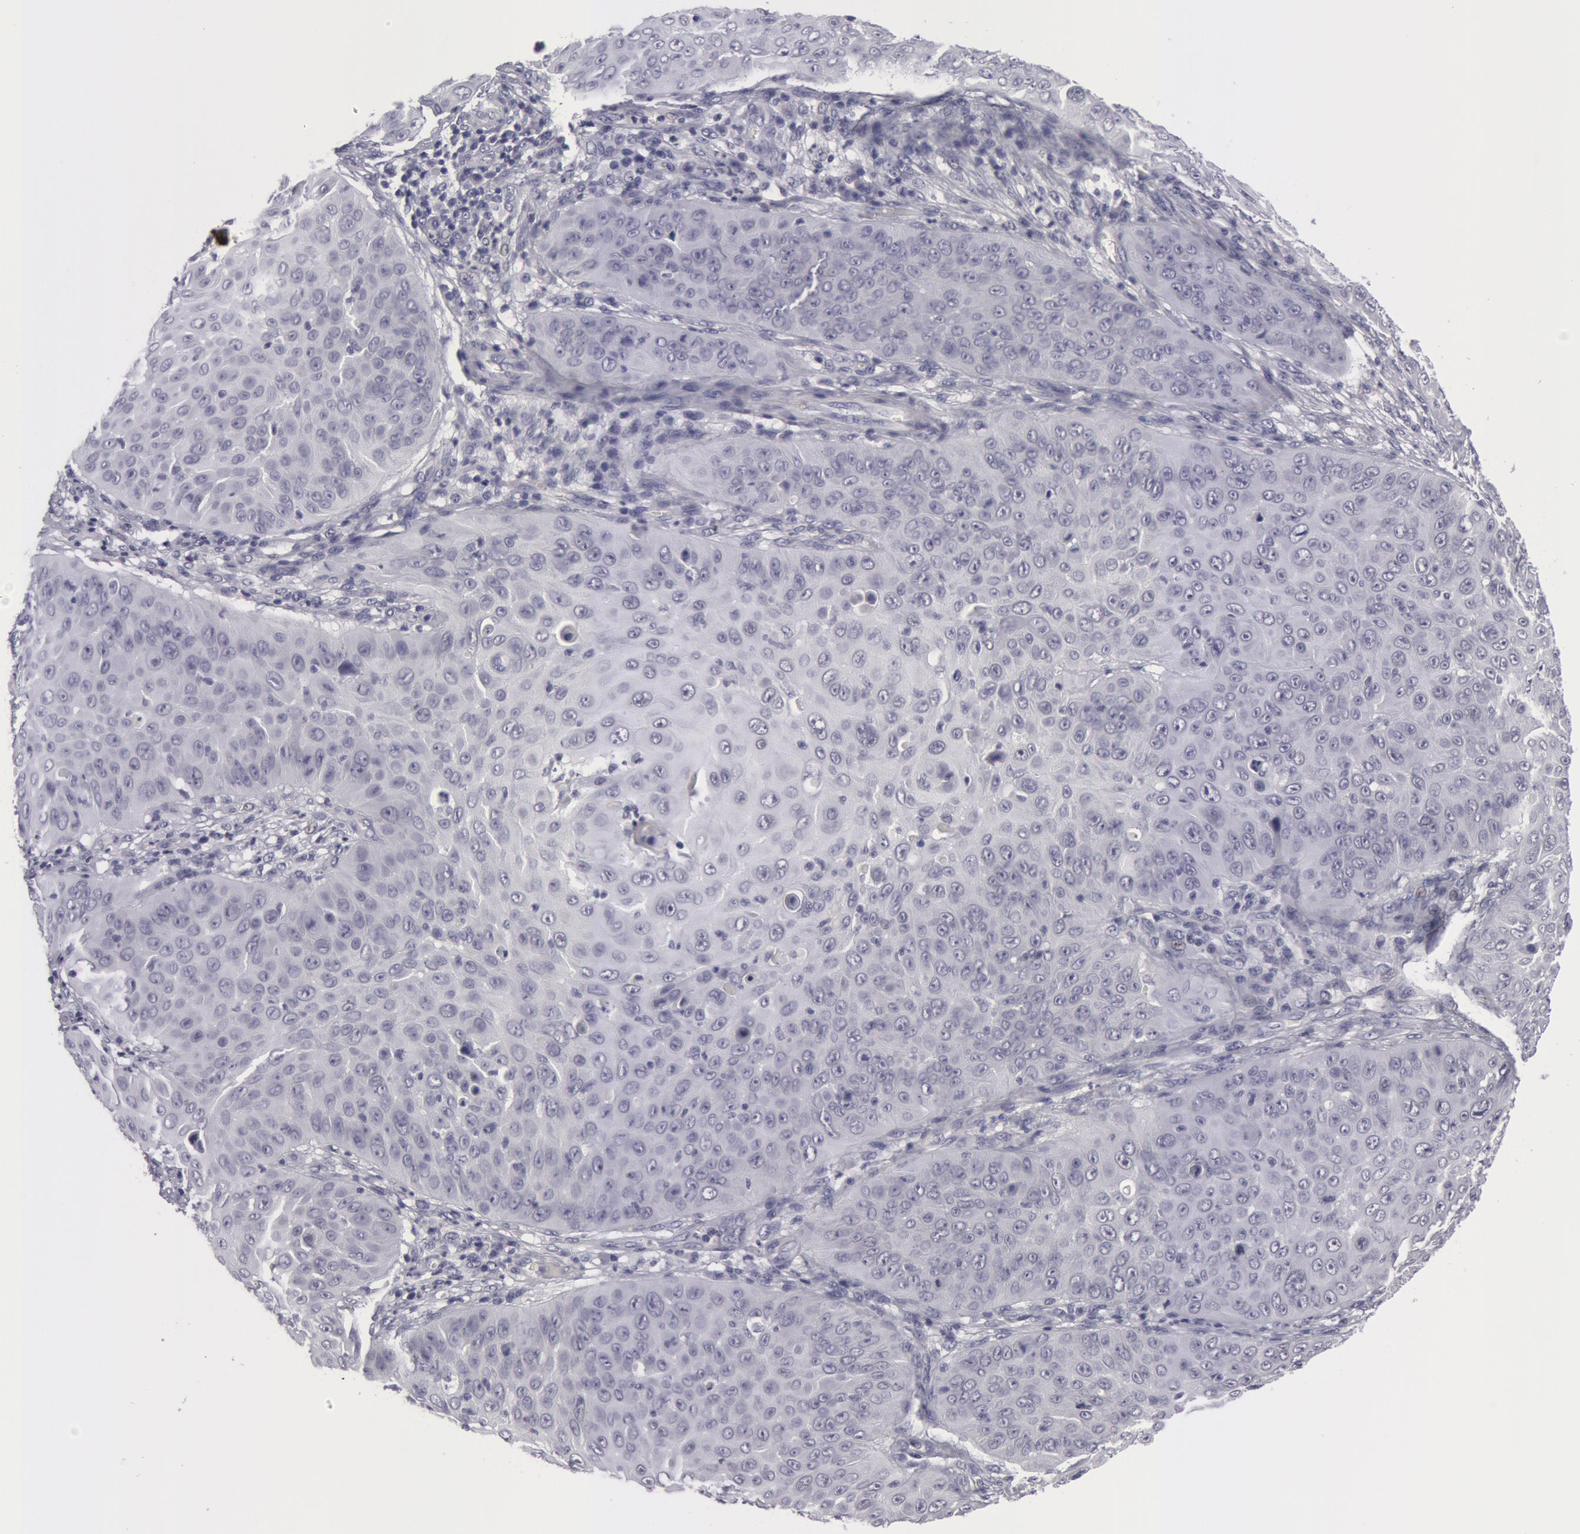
{"staining": {"intensity": "negative", "quantity": "none", "location": "none"}, "tissue": "skin cancer", "cell_type": "Tumor cells", "image_type": "cancer", "snomed": [{"axis": "morphology", "description": "Squamous cell carcinoma, NOS"}, {"axis": "topography", "description": "Skin"}], "caption": "Skin squamous cell carcinoma stained for a protein using immunohistochemistry (IHC) demonstrates no staining tumor cells.", "gene": "NLGN4X", "patient": {"sex": "male", "age": 82}}